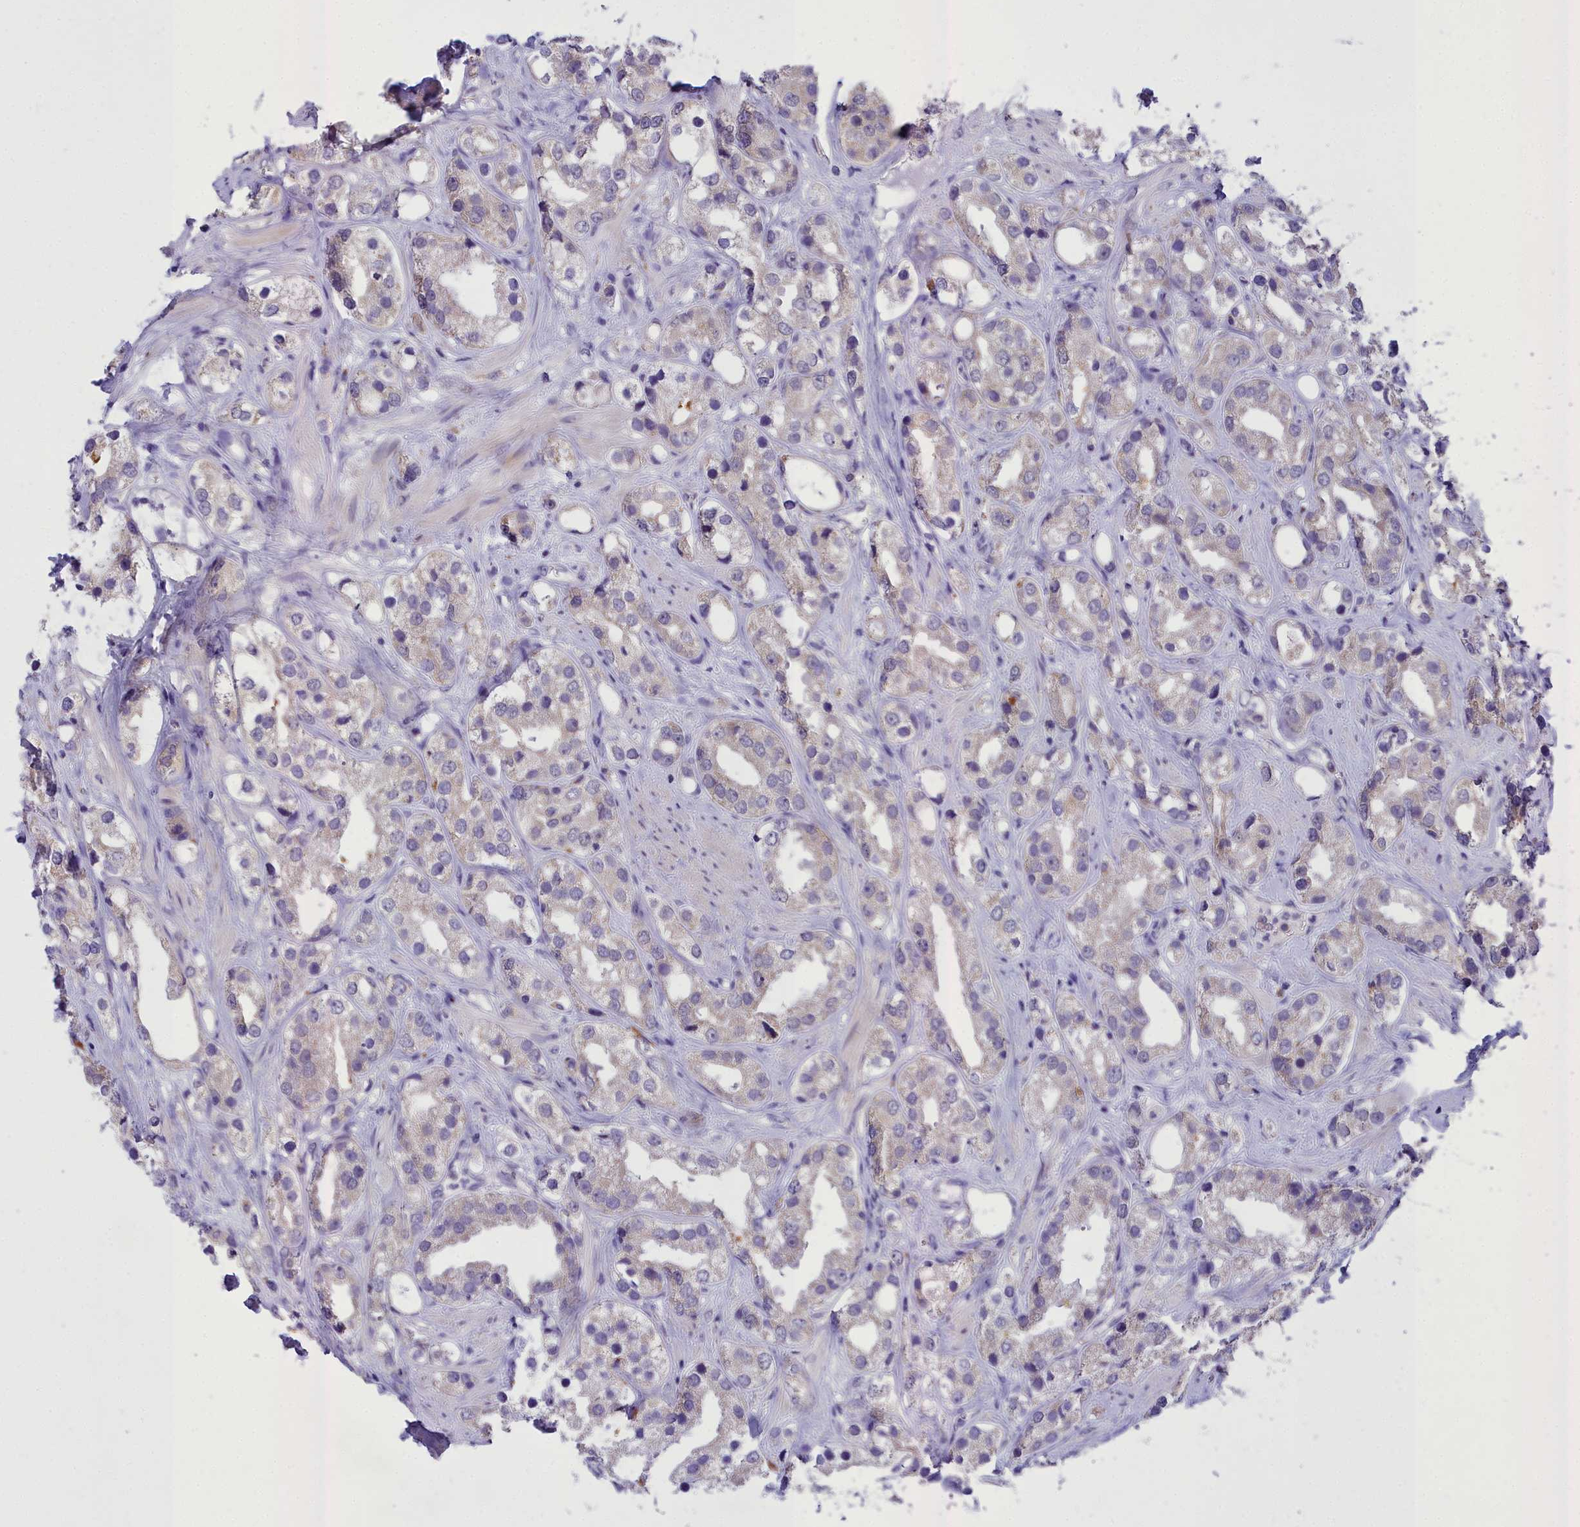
{"staining": {"intensity": "negative", "quantity": "none", "location": "none"}, "tissue": "prostate cancer", "cell_type": "Tumor cells", "image_type": "cancer", "snomed": [{"axis": "morphology", "description": "Adenocarcinoma, NOS"}, {"axis": "topography", "description": "Prostate"}], "caption": "Prostate cancer (adenocarcinoma) was stained to show a protein in brown. There is no significant expression in tumor cells. Brightfield microscopy of IHC stained with DAB (3,3'-diaminobenzidine) (brown) and hematoxylin (blue), captured at high magnification.", "gene": "MIIP", "patient": {"sex": "male", "age": 79}}